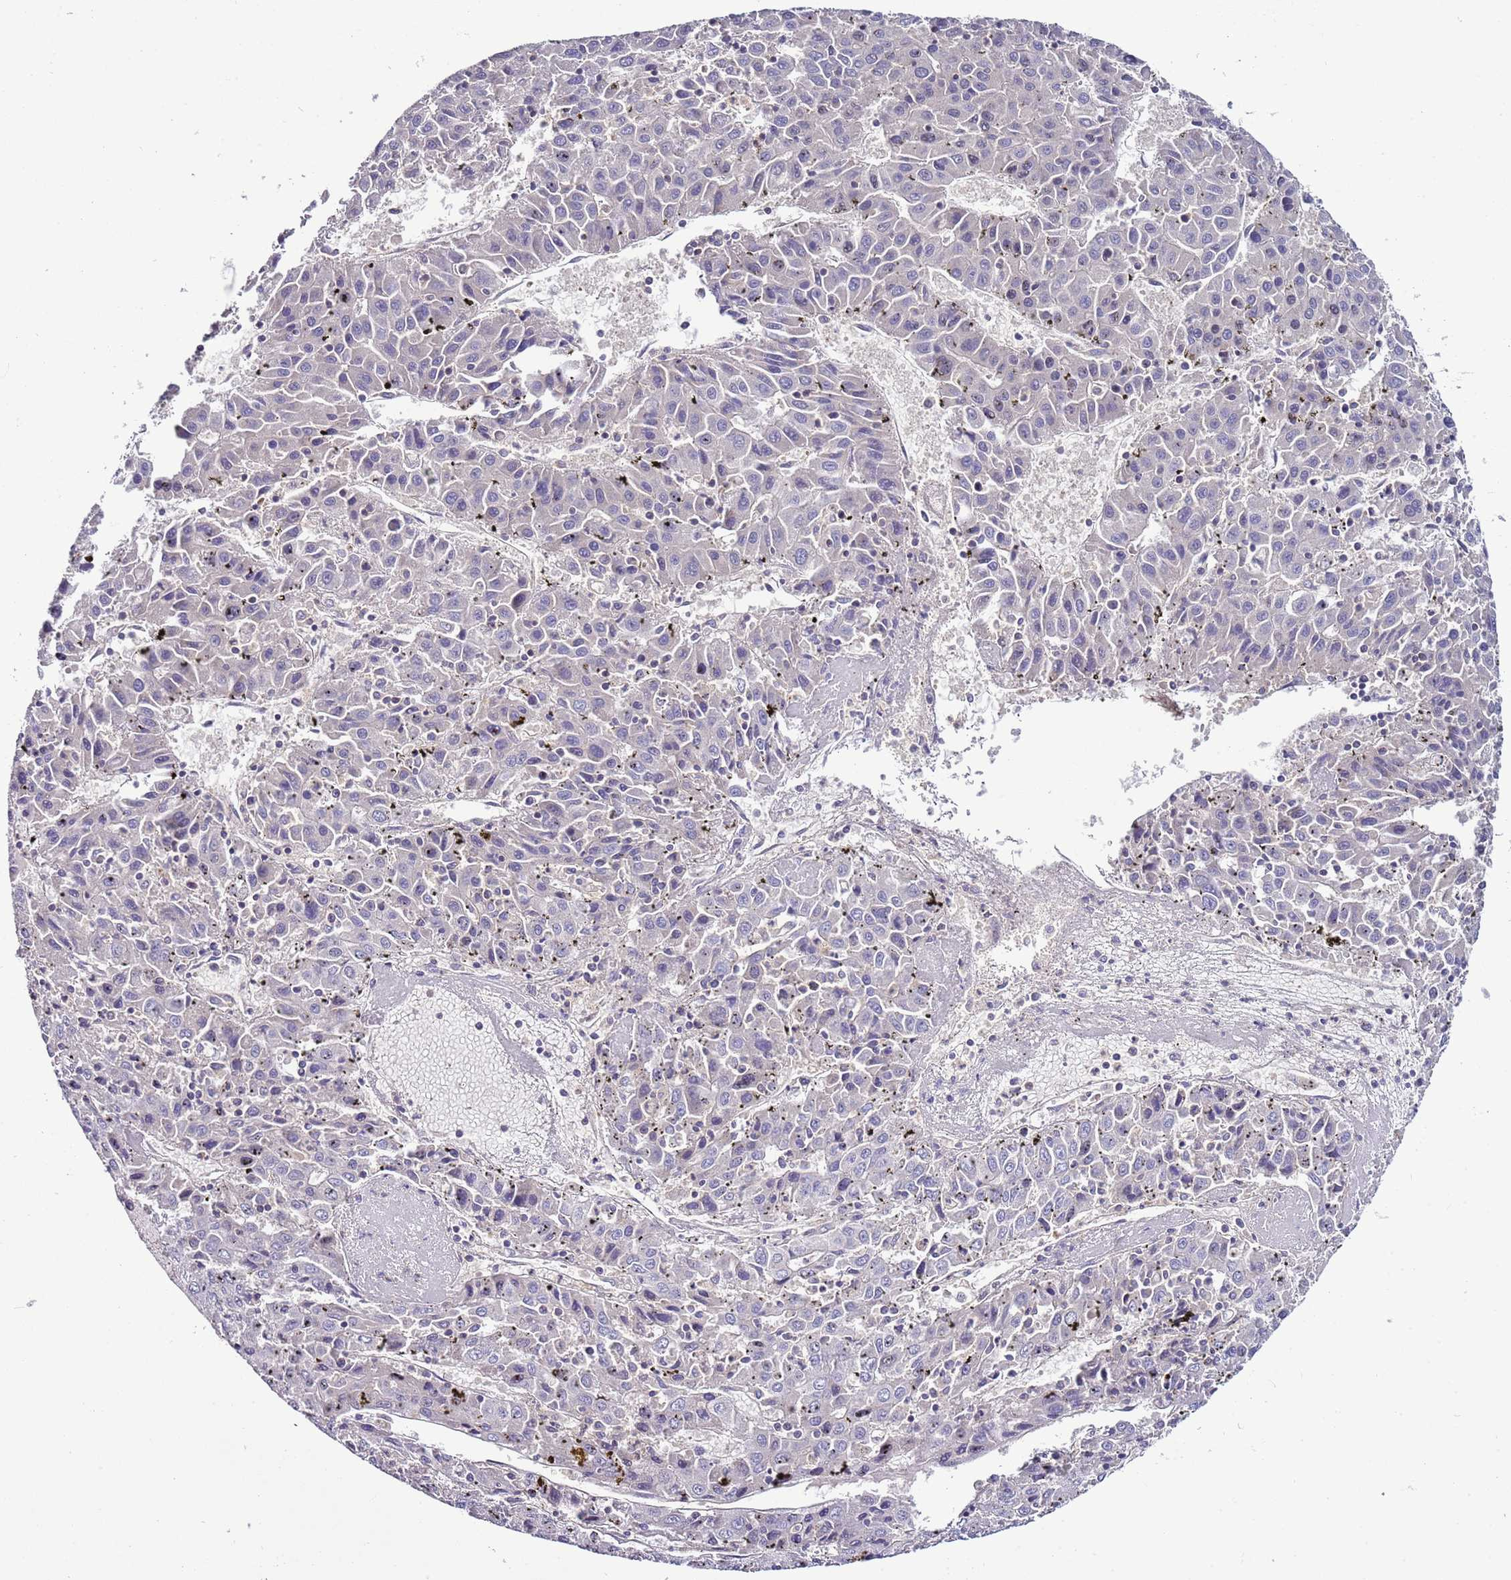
{"staining": {"intensity": "negative", "quantity": "none", "location": "none"}, "tissue": "liver cancer", "cell_type": "Tumor cells", "image_type": "cancer", "snomed": [{"axis": "morphology", "description": "Carcinoma, Hepatocellular, NOS"}, {"axis": "topography", "description": "Liver"}], "caption": "Tumor cells show no significant protein staining in liver hepatocellular carcinoma. (Brightfield microscopy of DAB (3,3'-diaminobenzidine) IHC at high magnification).", "gene": "IGIP", "patient": {"sex": "female", "age": 53}}